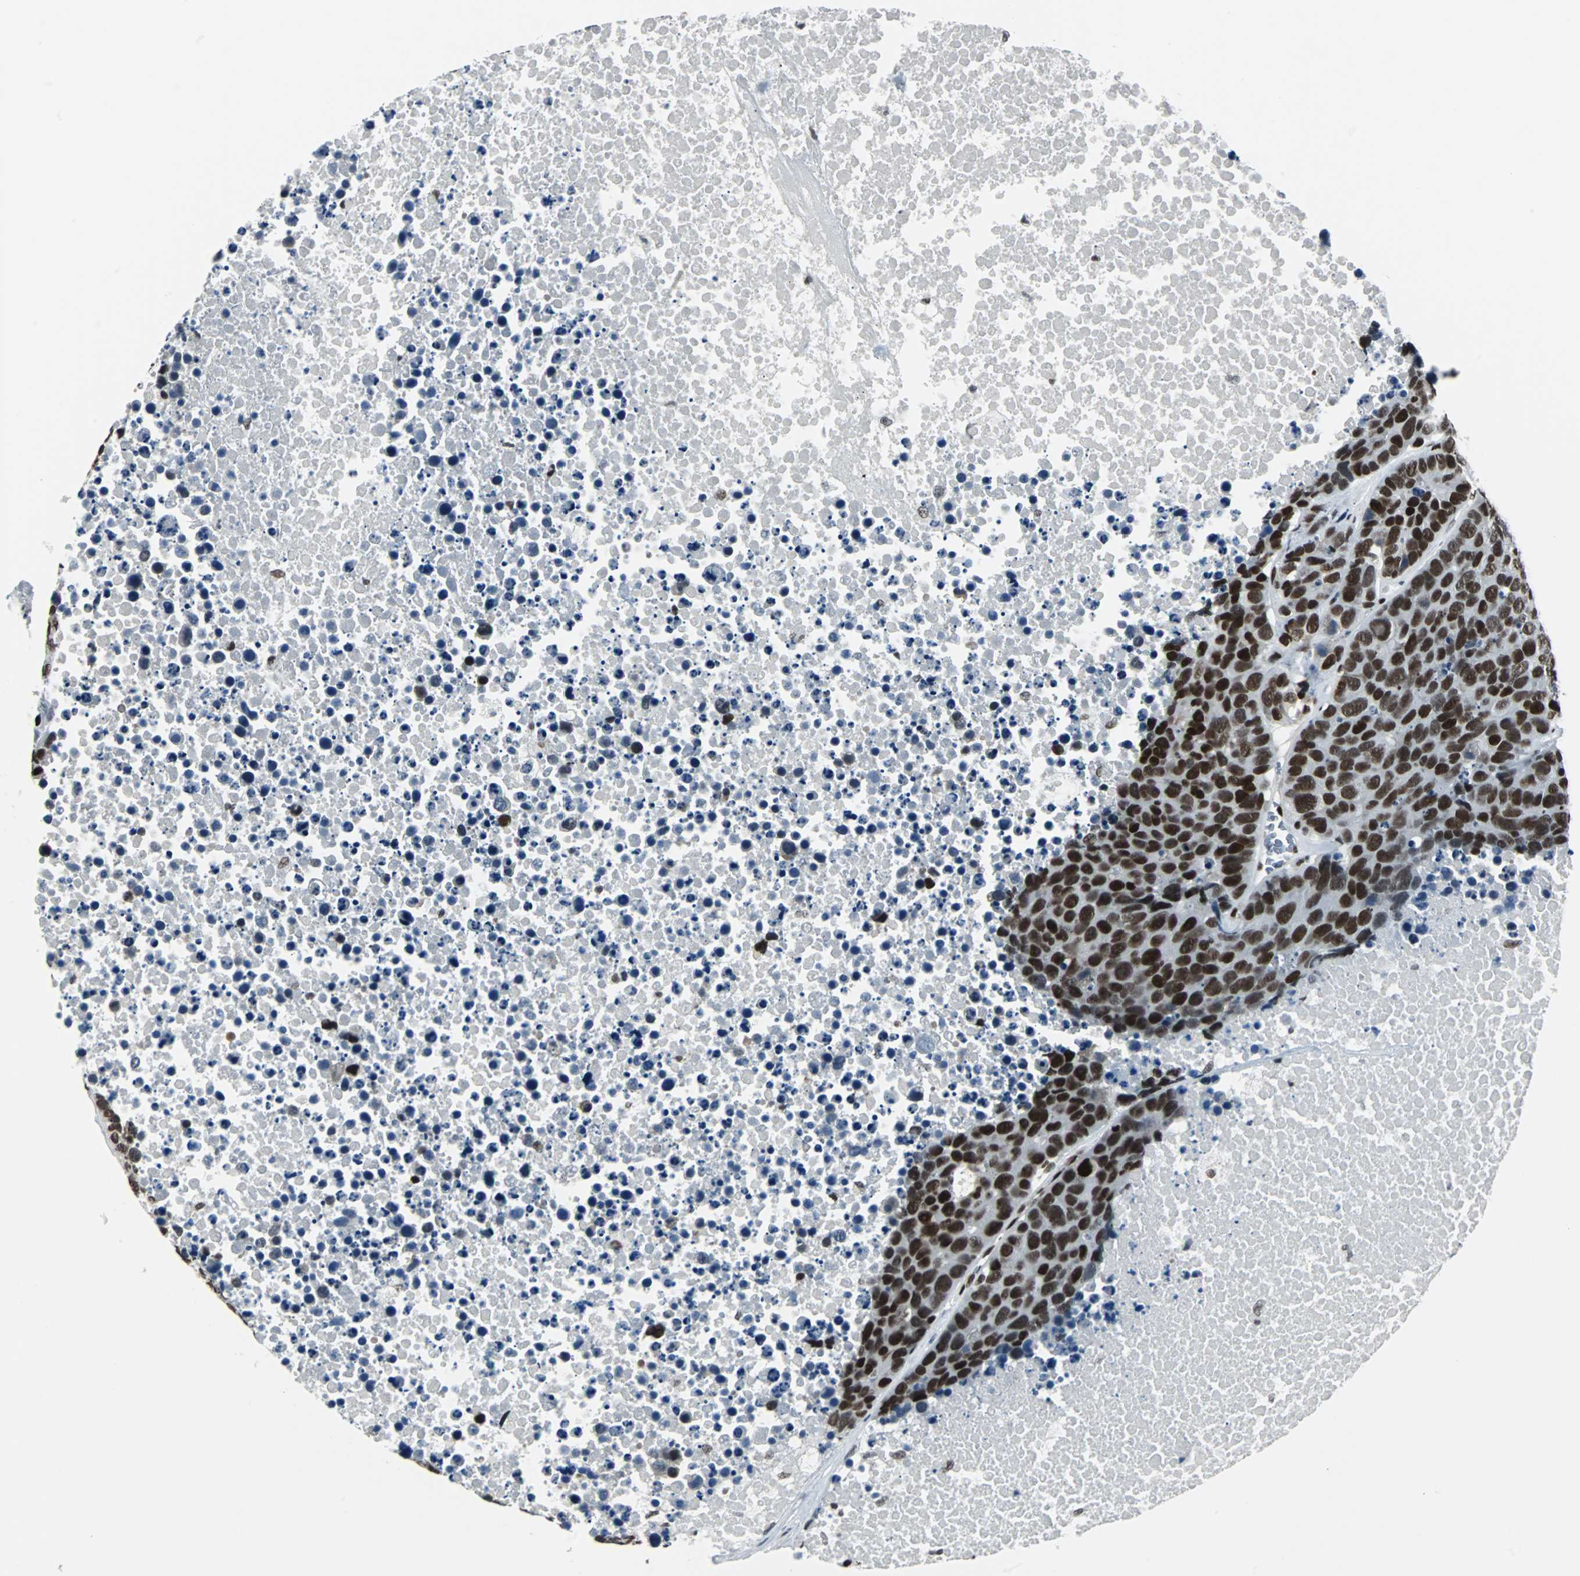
{"staining": {"intensity": "strong", "quantity": ">75%", "location": "nuclear"}, "tissue": "carcinoid", "cell_type": "Tumor cells", "image_type": "cancer", "snomed": [{"axis": "morphology", "description": "Carcinoid, malignant, NOS"}, {"axis": "topography", "description": "Lung"}], "caption": "Protein analysis of carcinoid tissue demonstrates strong nuclear positivity in about >75% of tumor cells.", "gene": "MEF2D", "patient": {"sex": "male", "age": 60}}